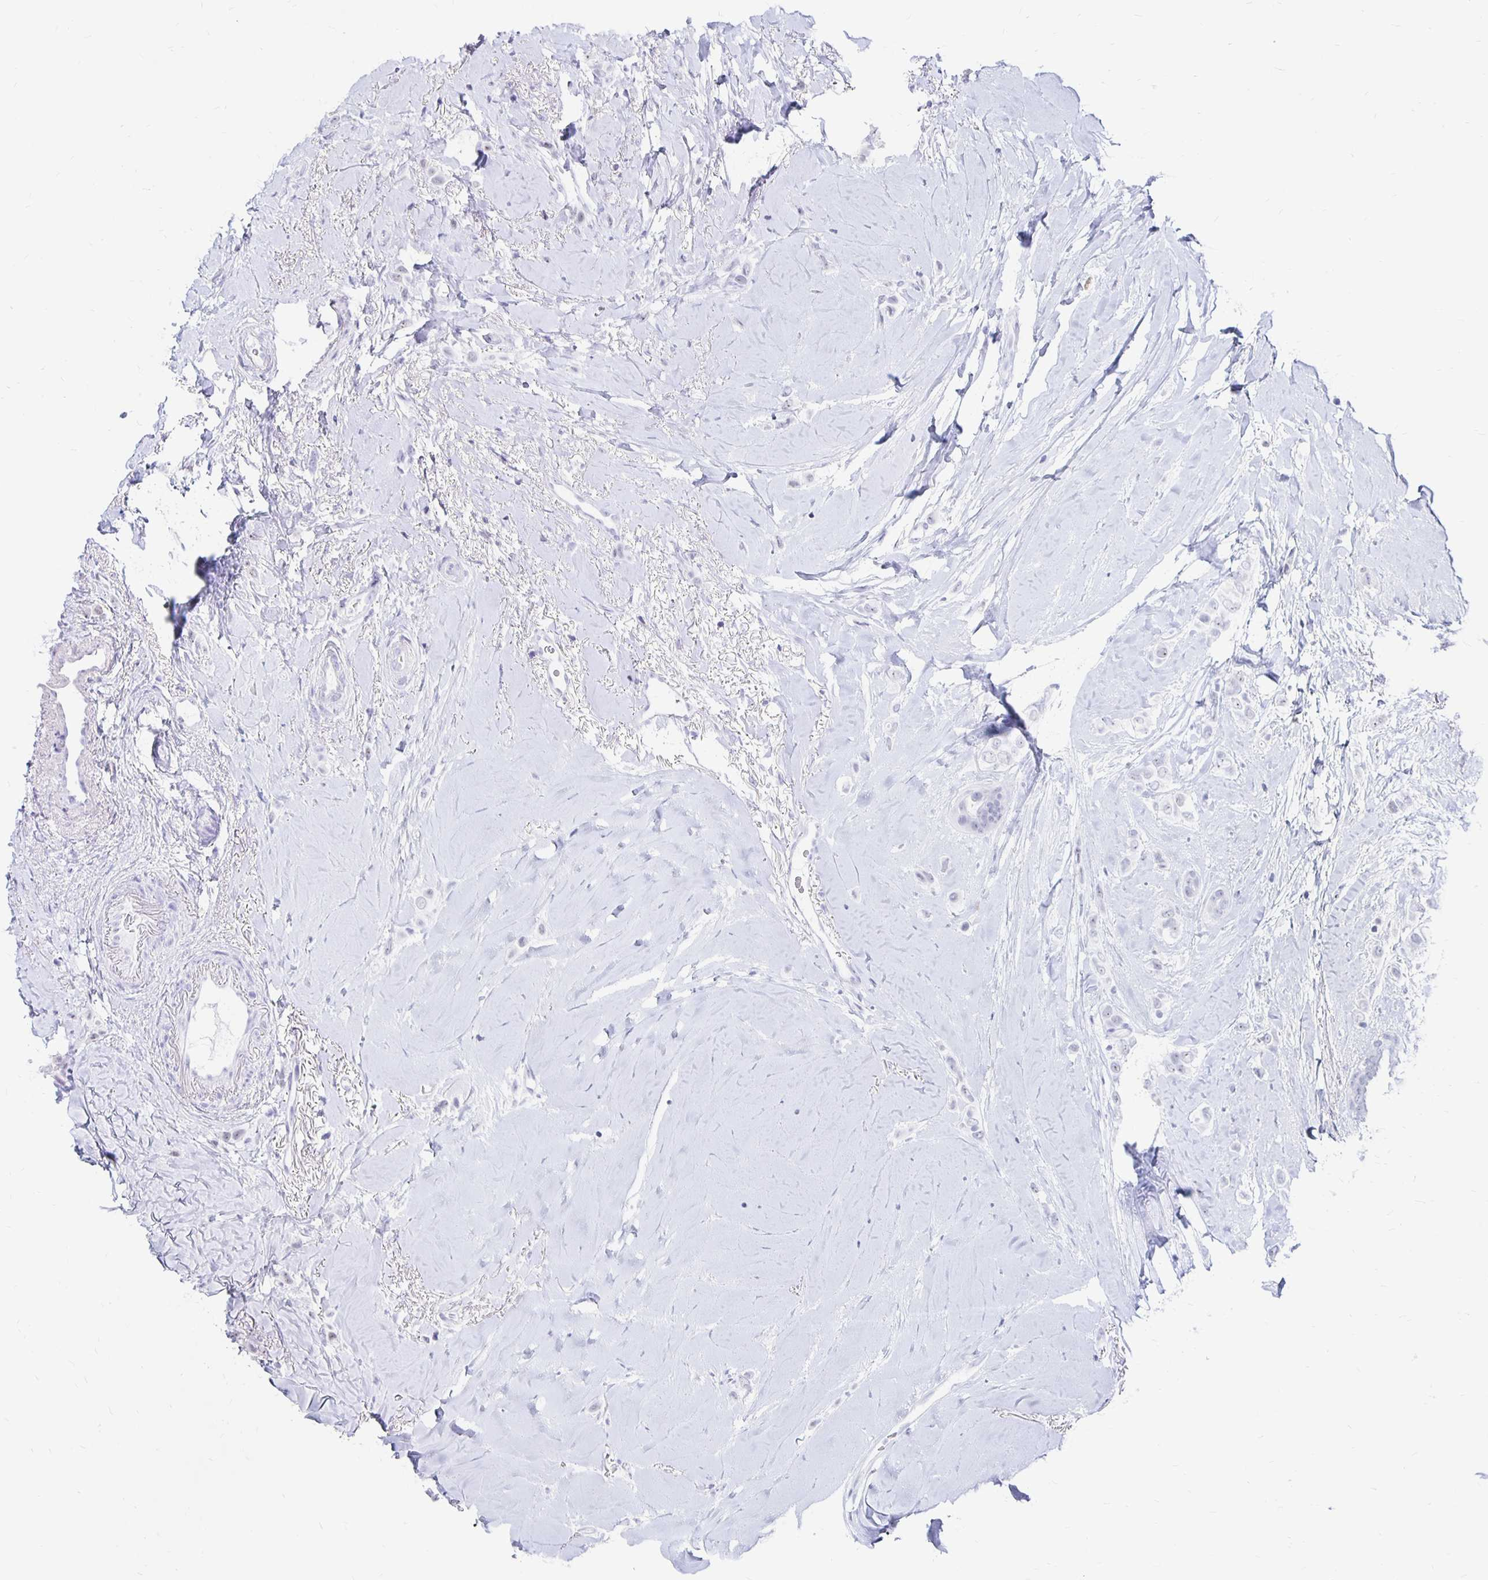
{"staining": {"intensity": "negative", "quantity": "none", "location": "none"}, "tissue": "breast cancer", "cell_type": "Tumor cells", "image_type": "cancer", "snomed": [{"axis": "morphology", "description": "Lobular carcinoma"}, {"axis": "topography", "description": "Breast"}], "caption": "This is an immunohistochemistry (IHC) micrograph of breast cancer. There is no expression in tumor cells.", "gene": "SYT2", "patient": {"sex": "female", "age": 66}}